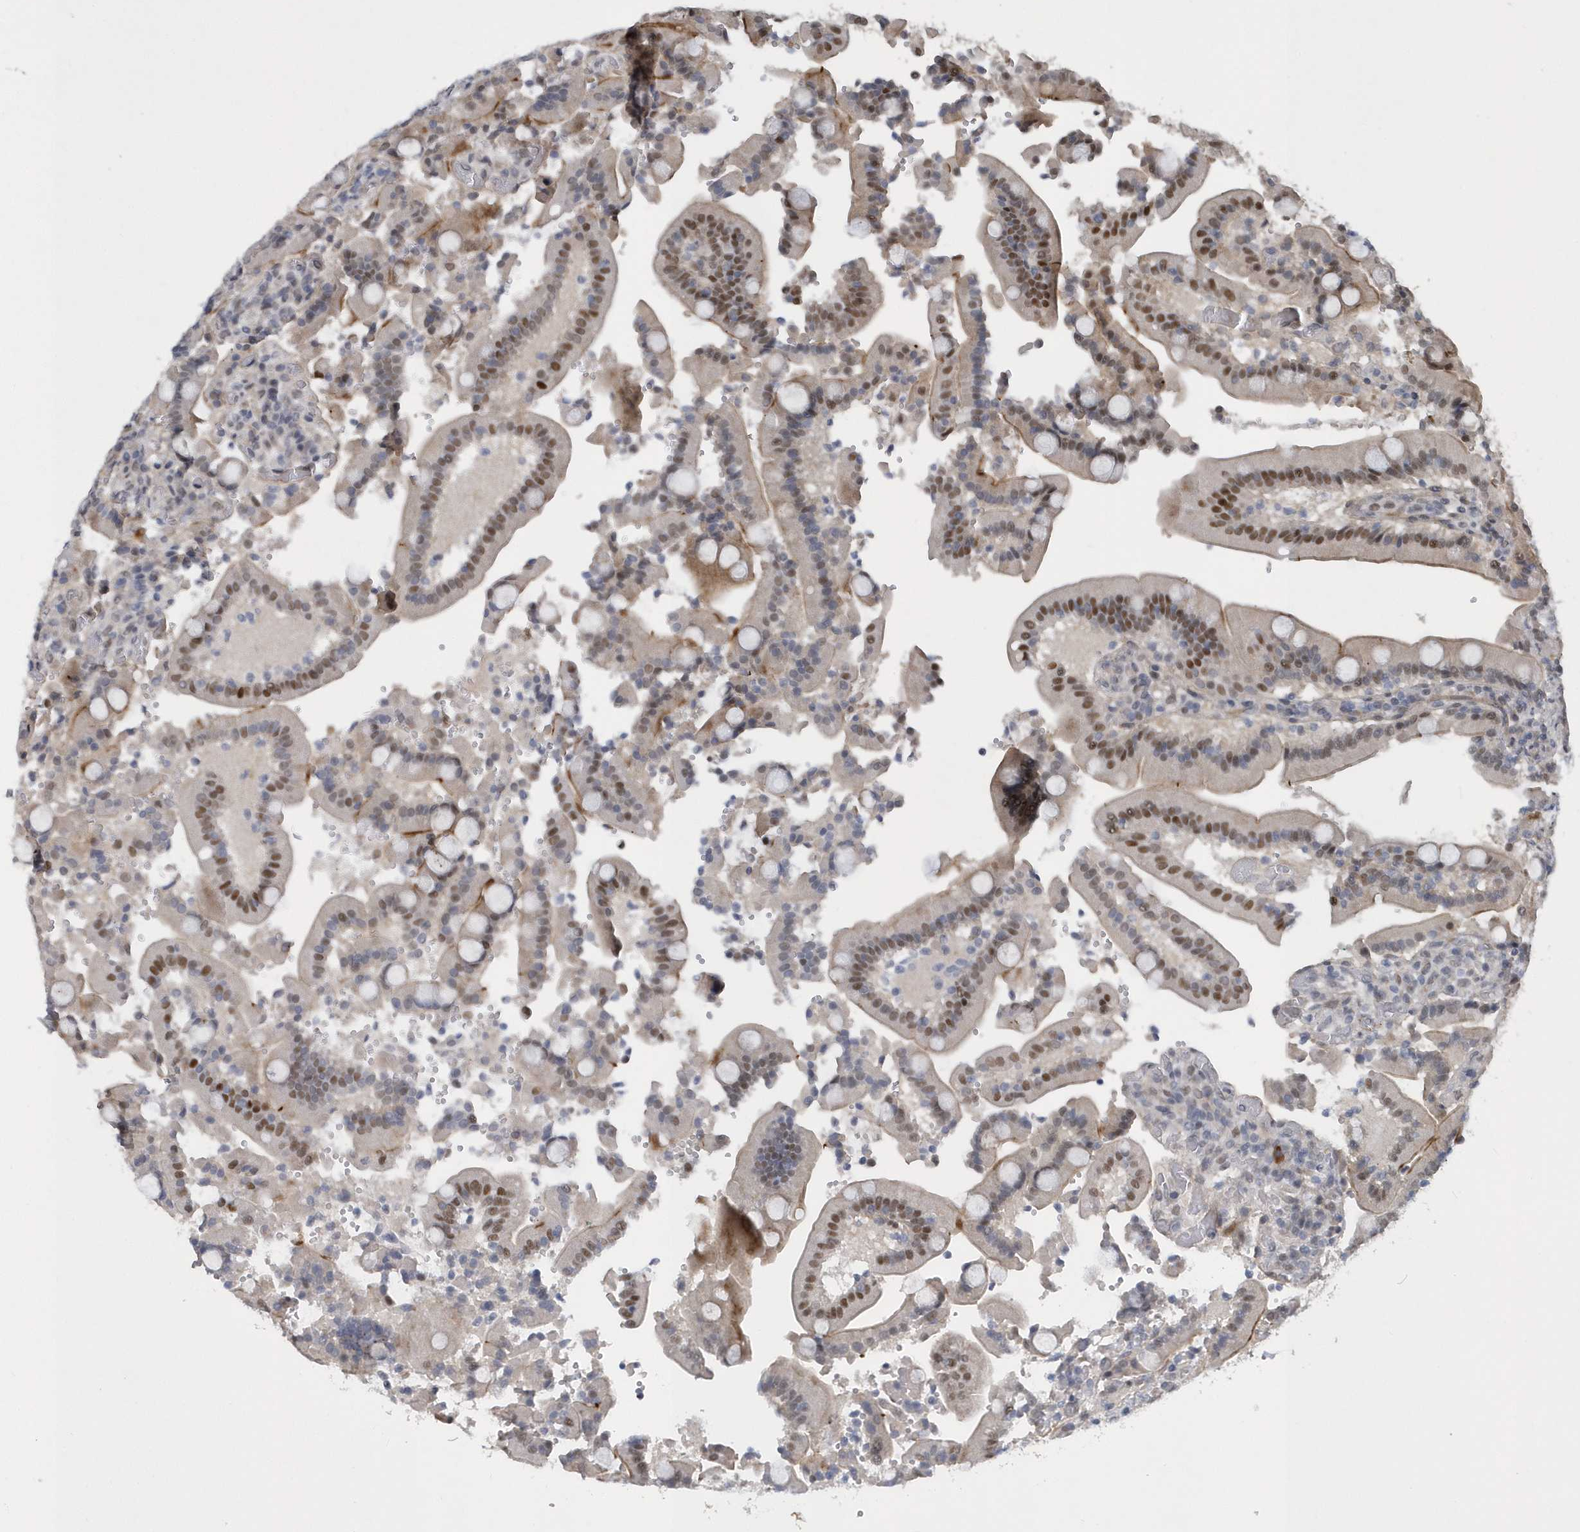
{"staining": {"intensity": "moderate", "quantity": "25%-75%", "location": "cytoplasmic/membranous,nuclear"}, "tissue": "duodenum", "cell_type": "Glandular cells", "image_type": "normal", "snomed": [{"axis": "morphology", "description": "Normal tissue, NOS"}, {"axis": "topography", "description": "Duodenum"}], "caption": "Protein expression analysis of normal duodenum reveals moderate cytoplasmic/membranous,nuclear positivity in approximately 25%-75% of glandular cells.", "gene": "FAM217A", "patient": {"sex": "female", "age": 62}}